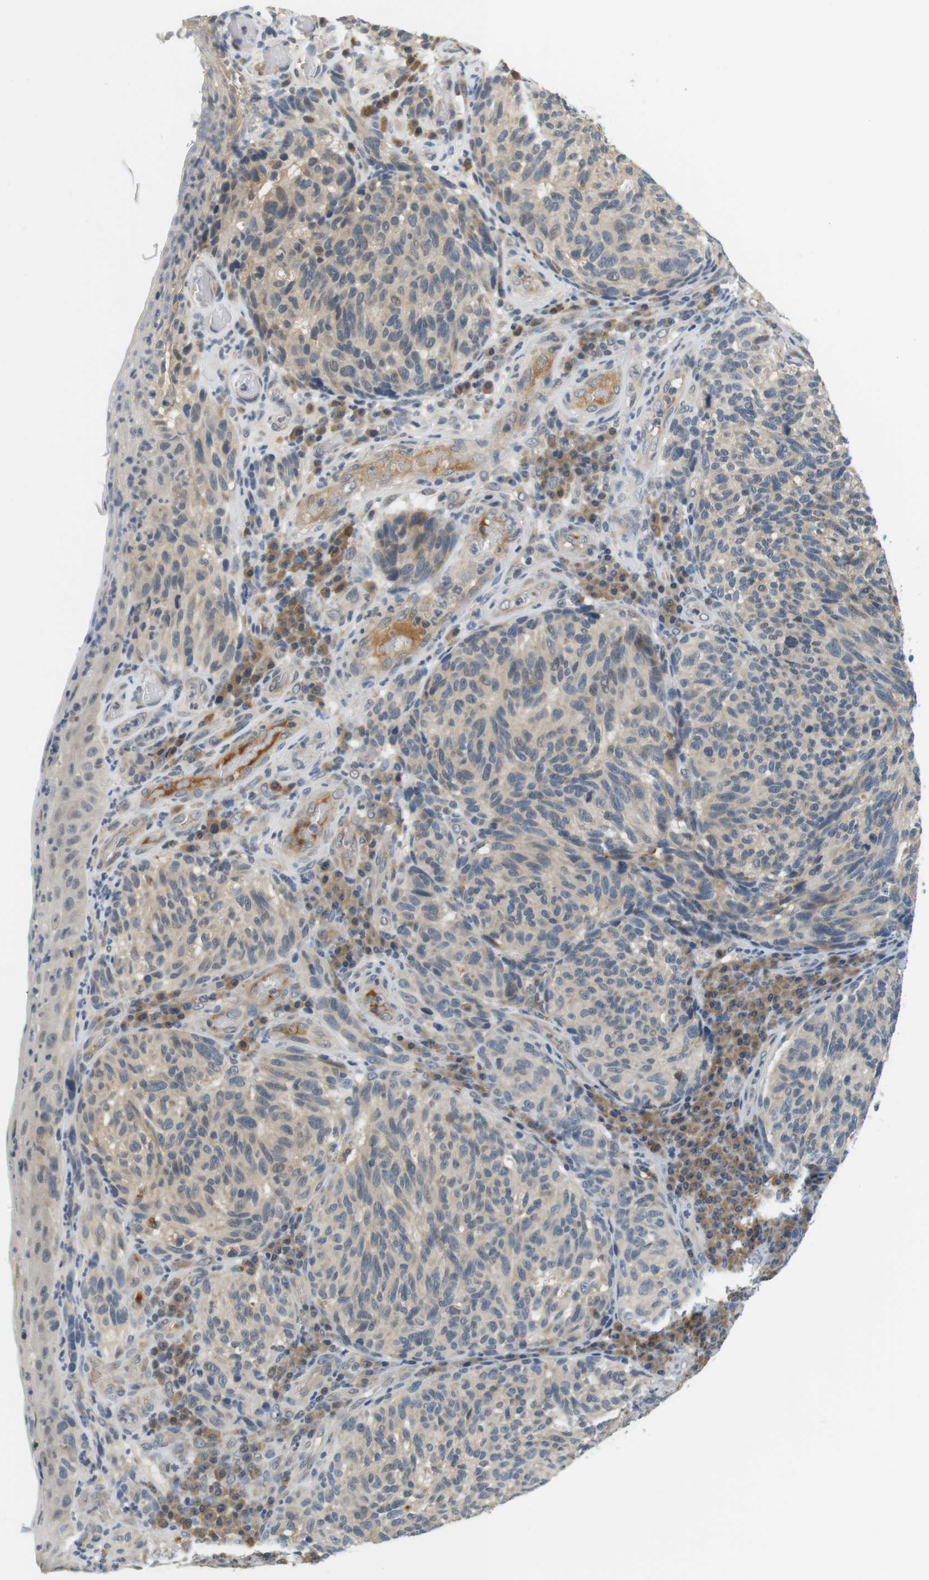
{"staining": {"intensity": "negative", "quantity": "none", "location": "none"}, "tissue": "melanoma", "cell_type": "Tumor cells", "image_type": "cancer", "snomed": [{"axis": "morphology", "description": "Malignant melanoma, NOS"}, {"axis": "topography", "description": "Skin"}], "caption": "The immunohistochemistry image has no significant staining in tumor cells of malignant melanoma tissue. (DAB (3,3'-diaminobenzidine) immunohistochemistry, high magnification).", "gene": "WNT7A", "patient": {"sex": "female", "age": 73}}